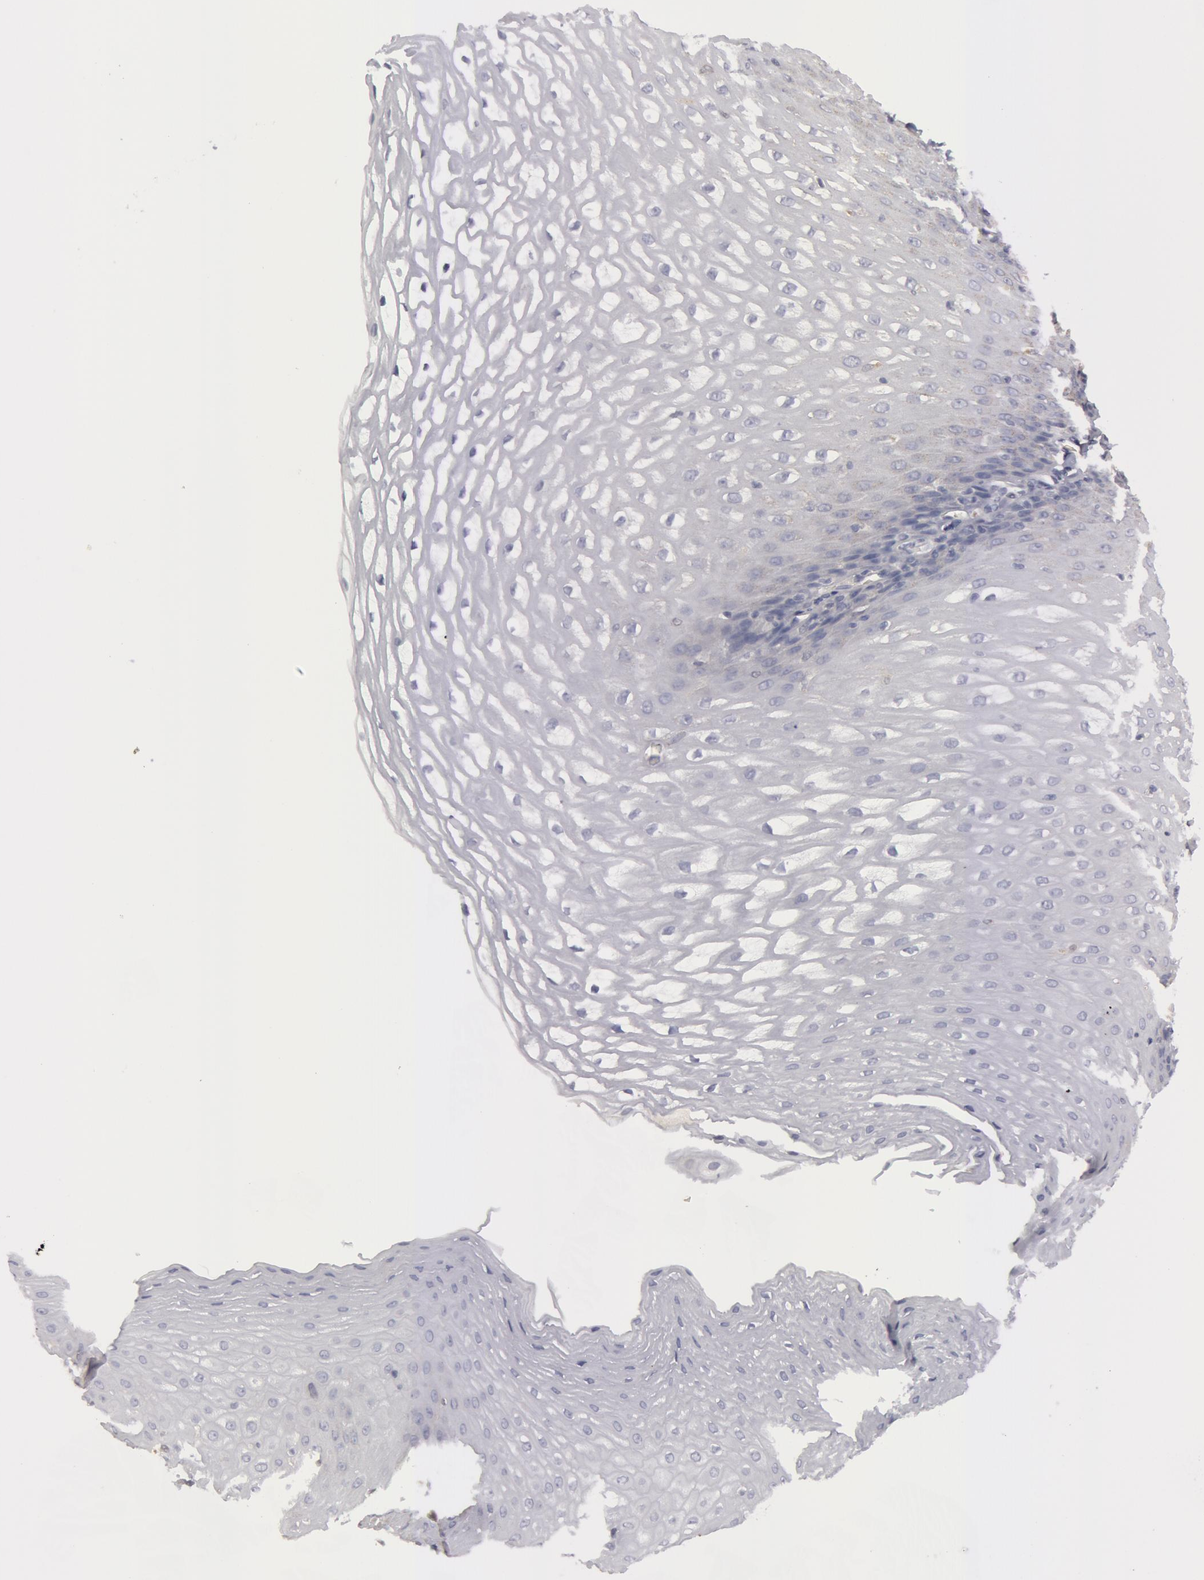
{"staining": {"intensity": "negative", "quantity": "none", "location": "none"}, "tissue": "esophagus", "cell_type": "Squamous epithelial cells", "image_type": "normal", "snomed": [{"axis": "morphology", "description": "Normal tissue, NOS"}, {"axis": "topography", "description": "Esophagus"}], "caption": "The image exhibits no significant expression in squamous epithelial cells of esophagus. (DAB (3,3'-diaminobenzidine) immunohistochemistry, high magnification).", "gene": "CAT", "patient": {"sex": "female", "age": 61}}